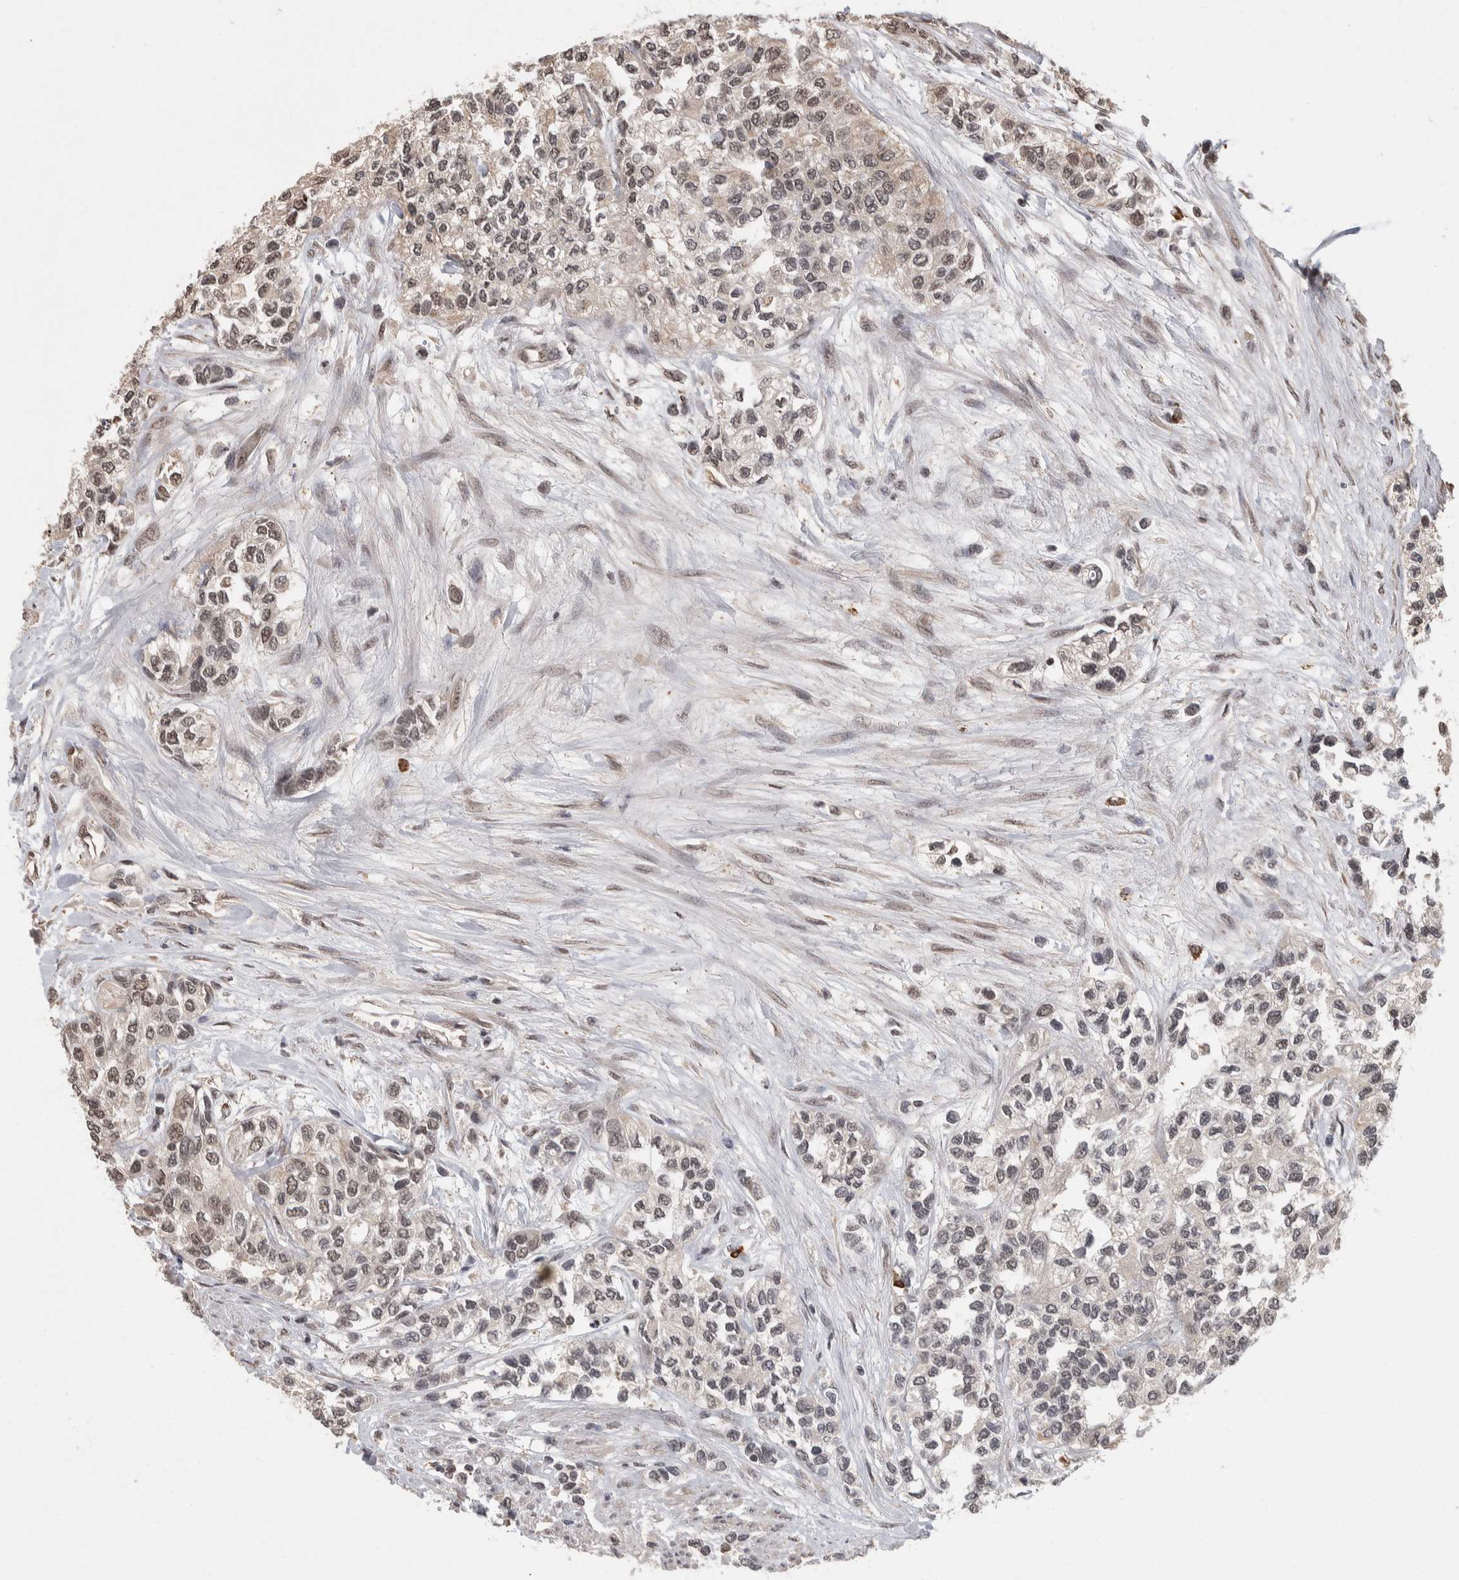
{"staining": {"intensity": "weak", "quantity": ">75%", "location": "nuclear"}, "tissue": "urothelial cancer", "cell_type": "Tumor cells", "image_type": "cancer", "snomed": [{"axis": "morphology", "description": "Urothelial carcinoma, High grade"}, {"axis": "topography", "description": "Urinary bladder"}], "caption": "Immunohistochemistry micrograph of neoplastic tissue: urothelial carcinoma (high-grade) stained using IHC shows low levels of weak protein expression localized specifically in the nuclear of tumor cells, appearing as a nuclear brown color.", "gene": "ZNF592", "patient": {"sex": "female", "age": 56}}